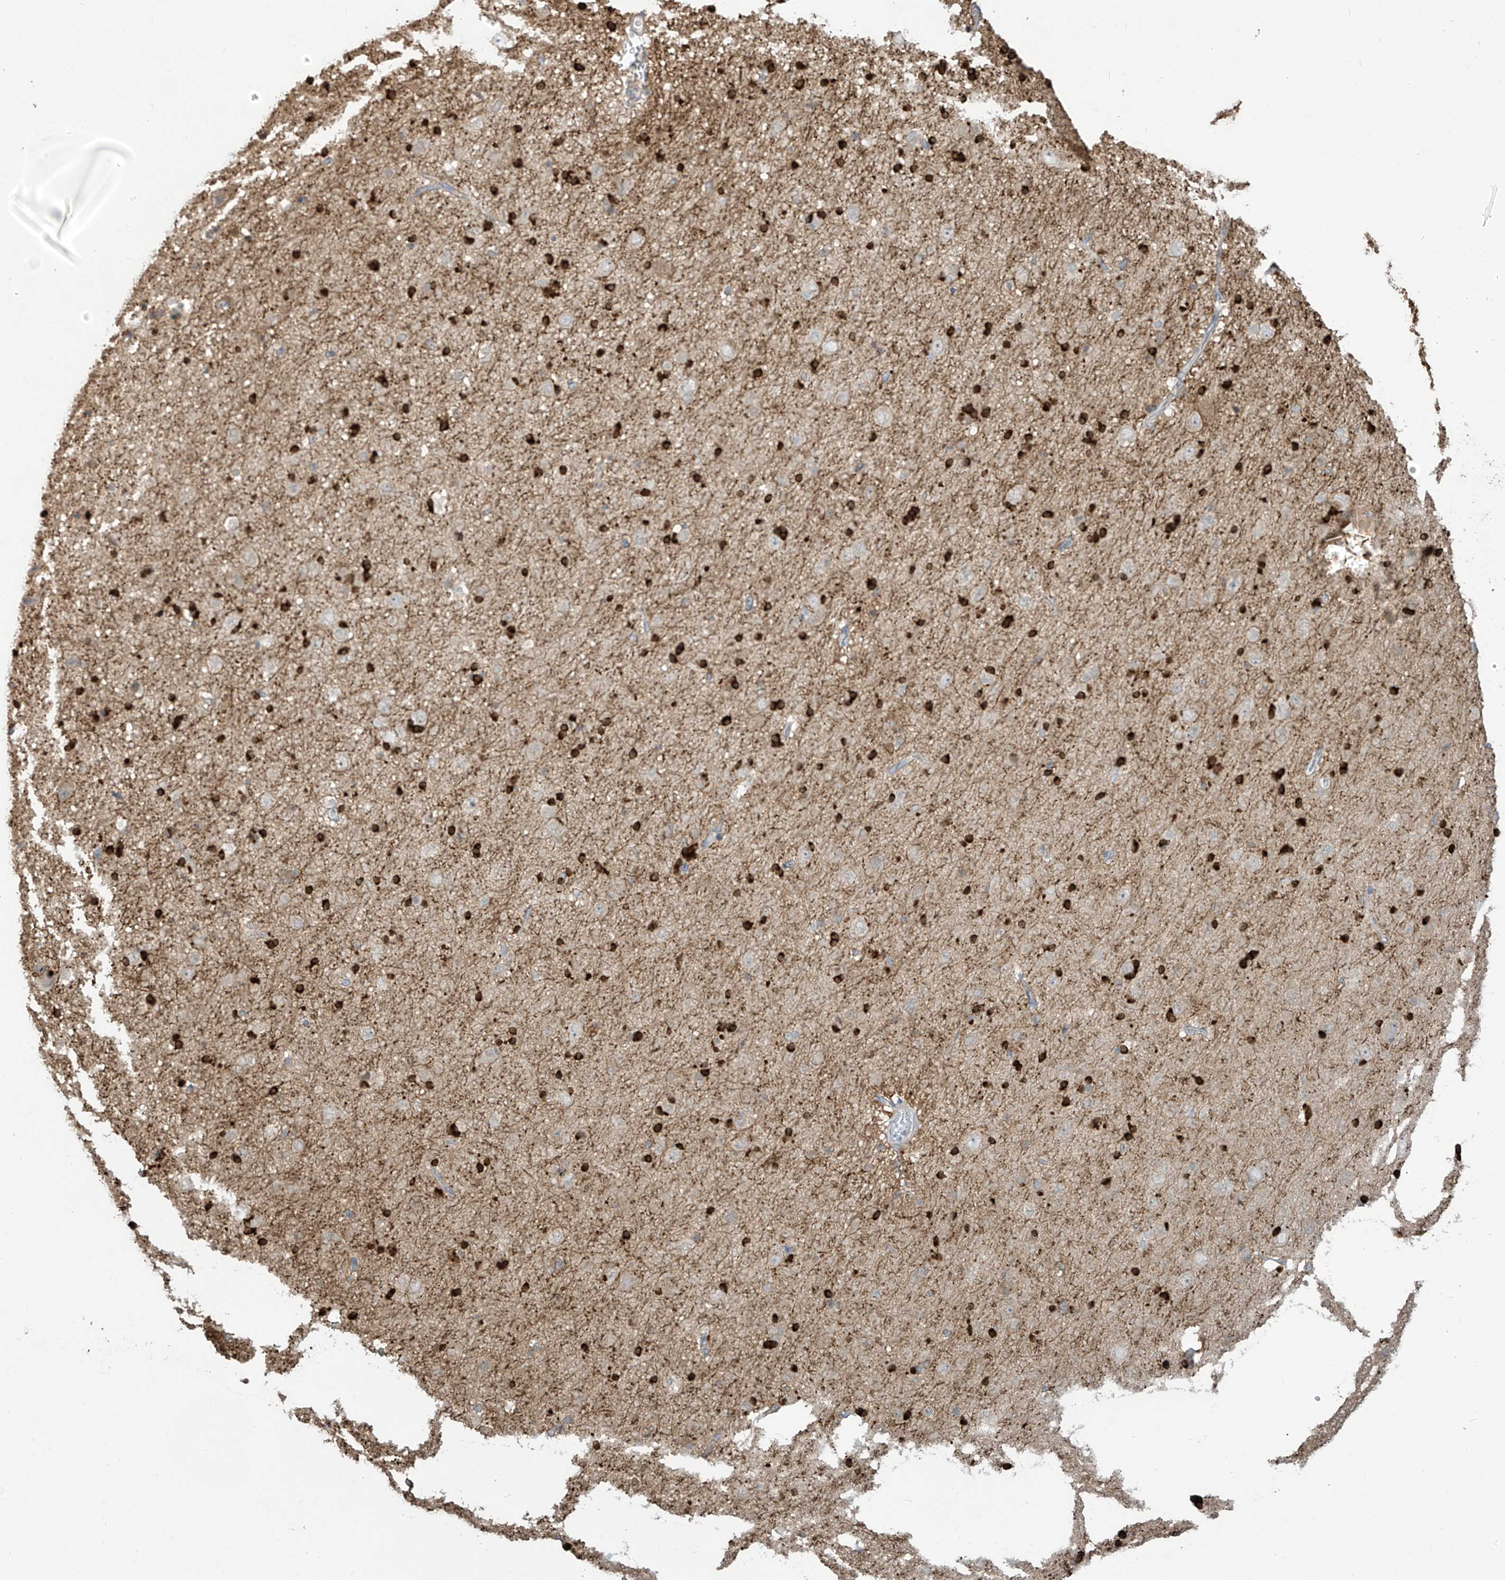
{"staining": {"intensity": "negative", "quantity": "none", "location": "none"}, "tissue": "cerebral cortex", "cell_type": "Endothelial cells", "image_type": "normal", "snomed": [{"axis": "morphology", "description": "Normal tissue, NOS"}, {"axis": "topography", "description": "Cerebral cortex"}], "caption": "There is no significant positivity in endothelial cells of cerebral cortex. (DAB (3,3'-diaminobenzidine) immunohistochemistry visualized using brightfield microscopy, high magnification).", "gene": "TAGAP", "patient": {"sex": "male", "age": 34}}